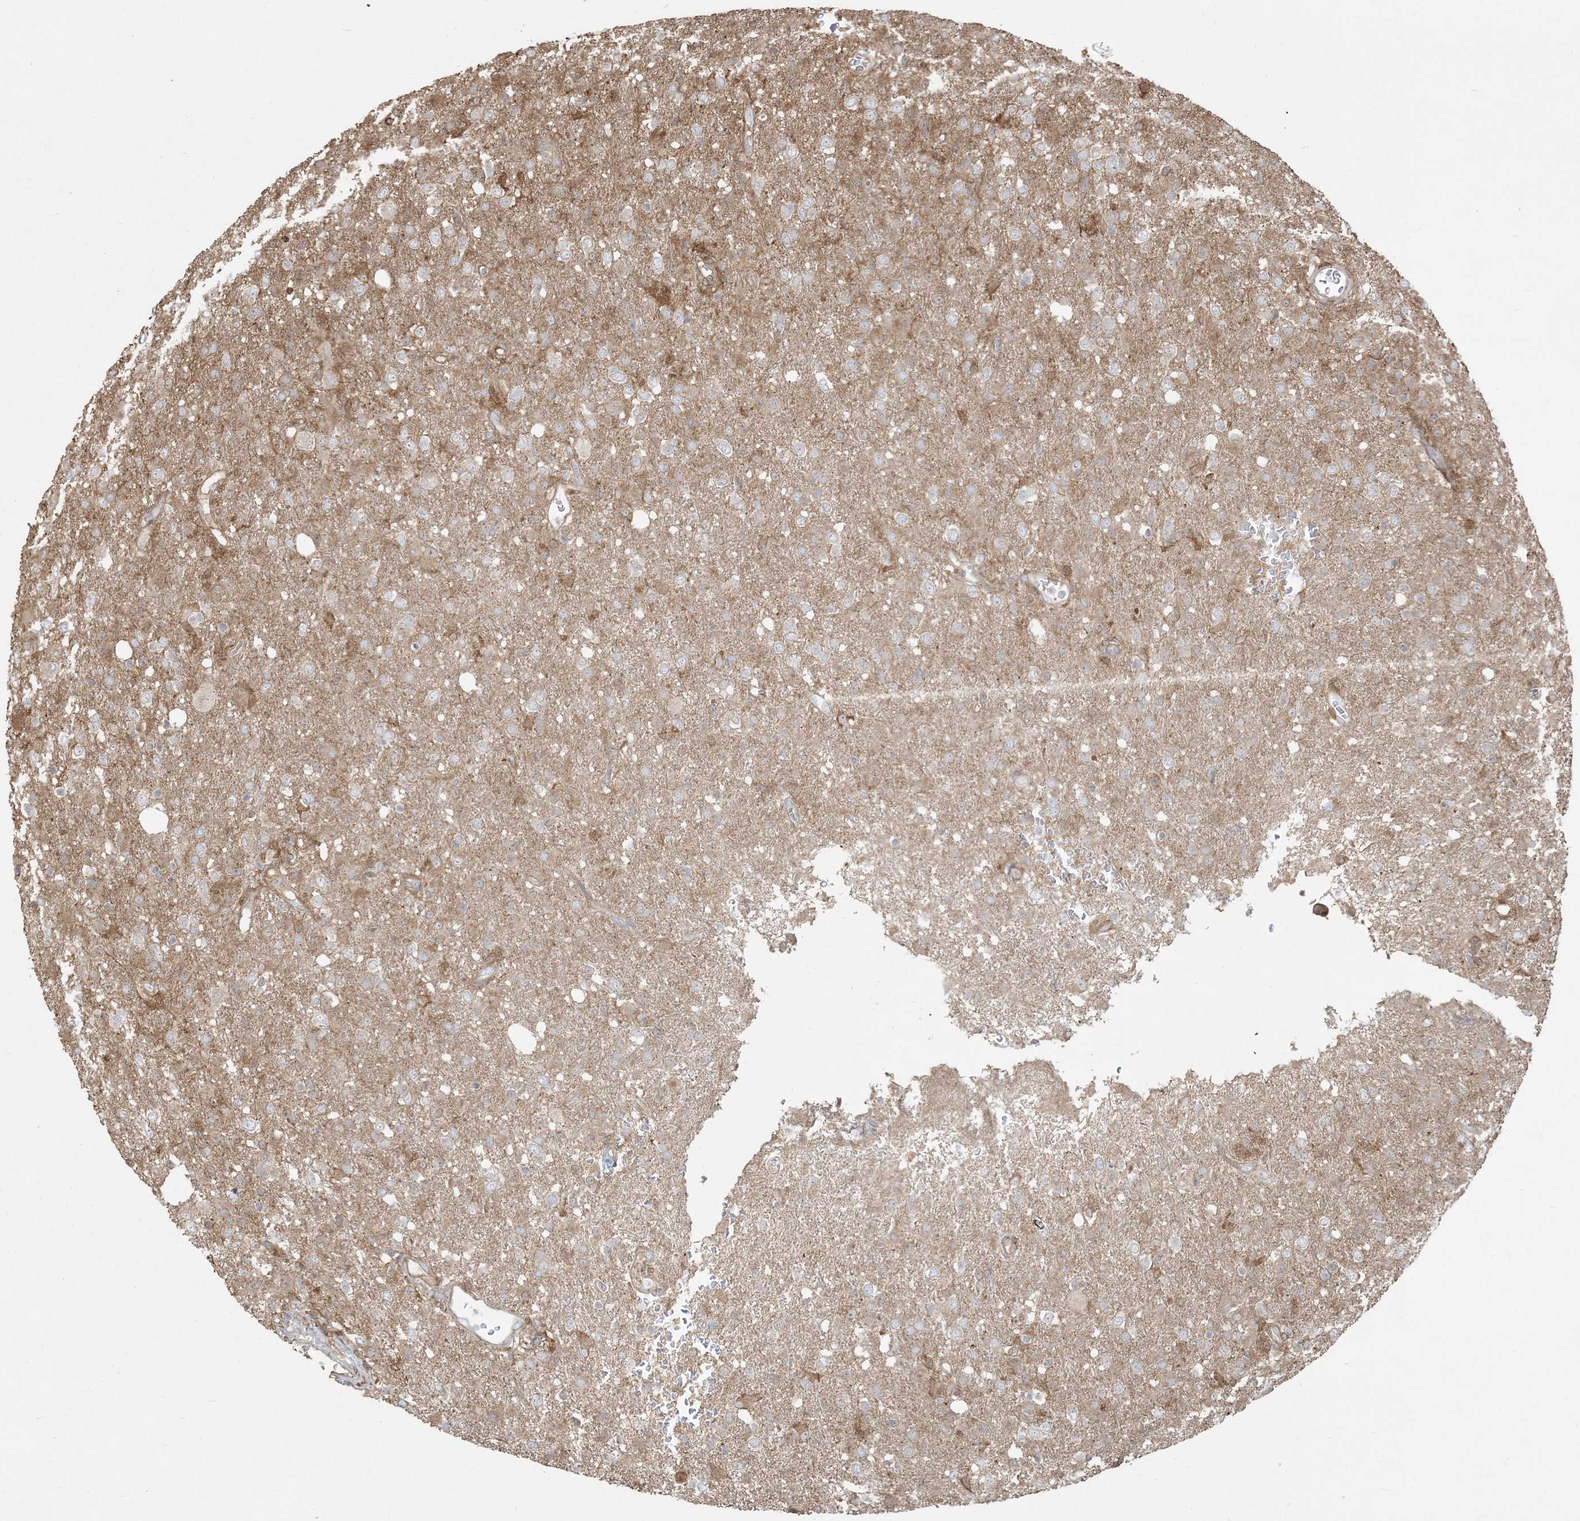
{"staining": {"intensity": "weak", "quantity": "25%-75%", "location": "cytoplasmic/membranous"}, "tissue": "glioma", "cell_type": "Tumor cells", "image_type": "cancer", "snomed": [{"axis": "morphology", "description": "Glioma, malignant, High grade"}, {"axis": "topography", "description": "Brain"}], "caption": "Glioma stained with immunohistochemistry reveals weak cytoplasmic/membranous positivity in approximately 25%-75% of tumor cells.", "gene": "HNMT", "patient": {"sex": "female", "age": 57}}